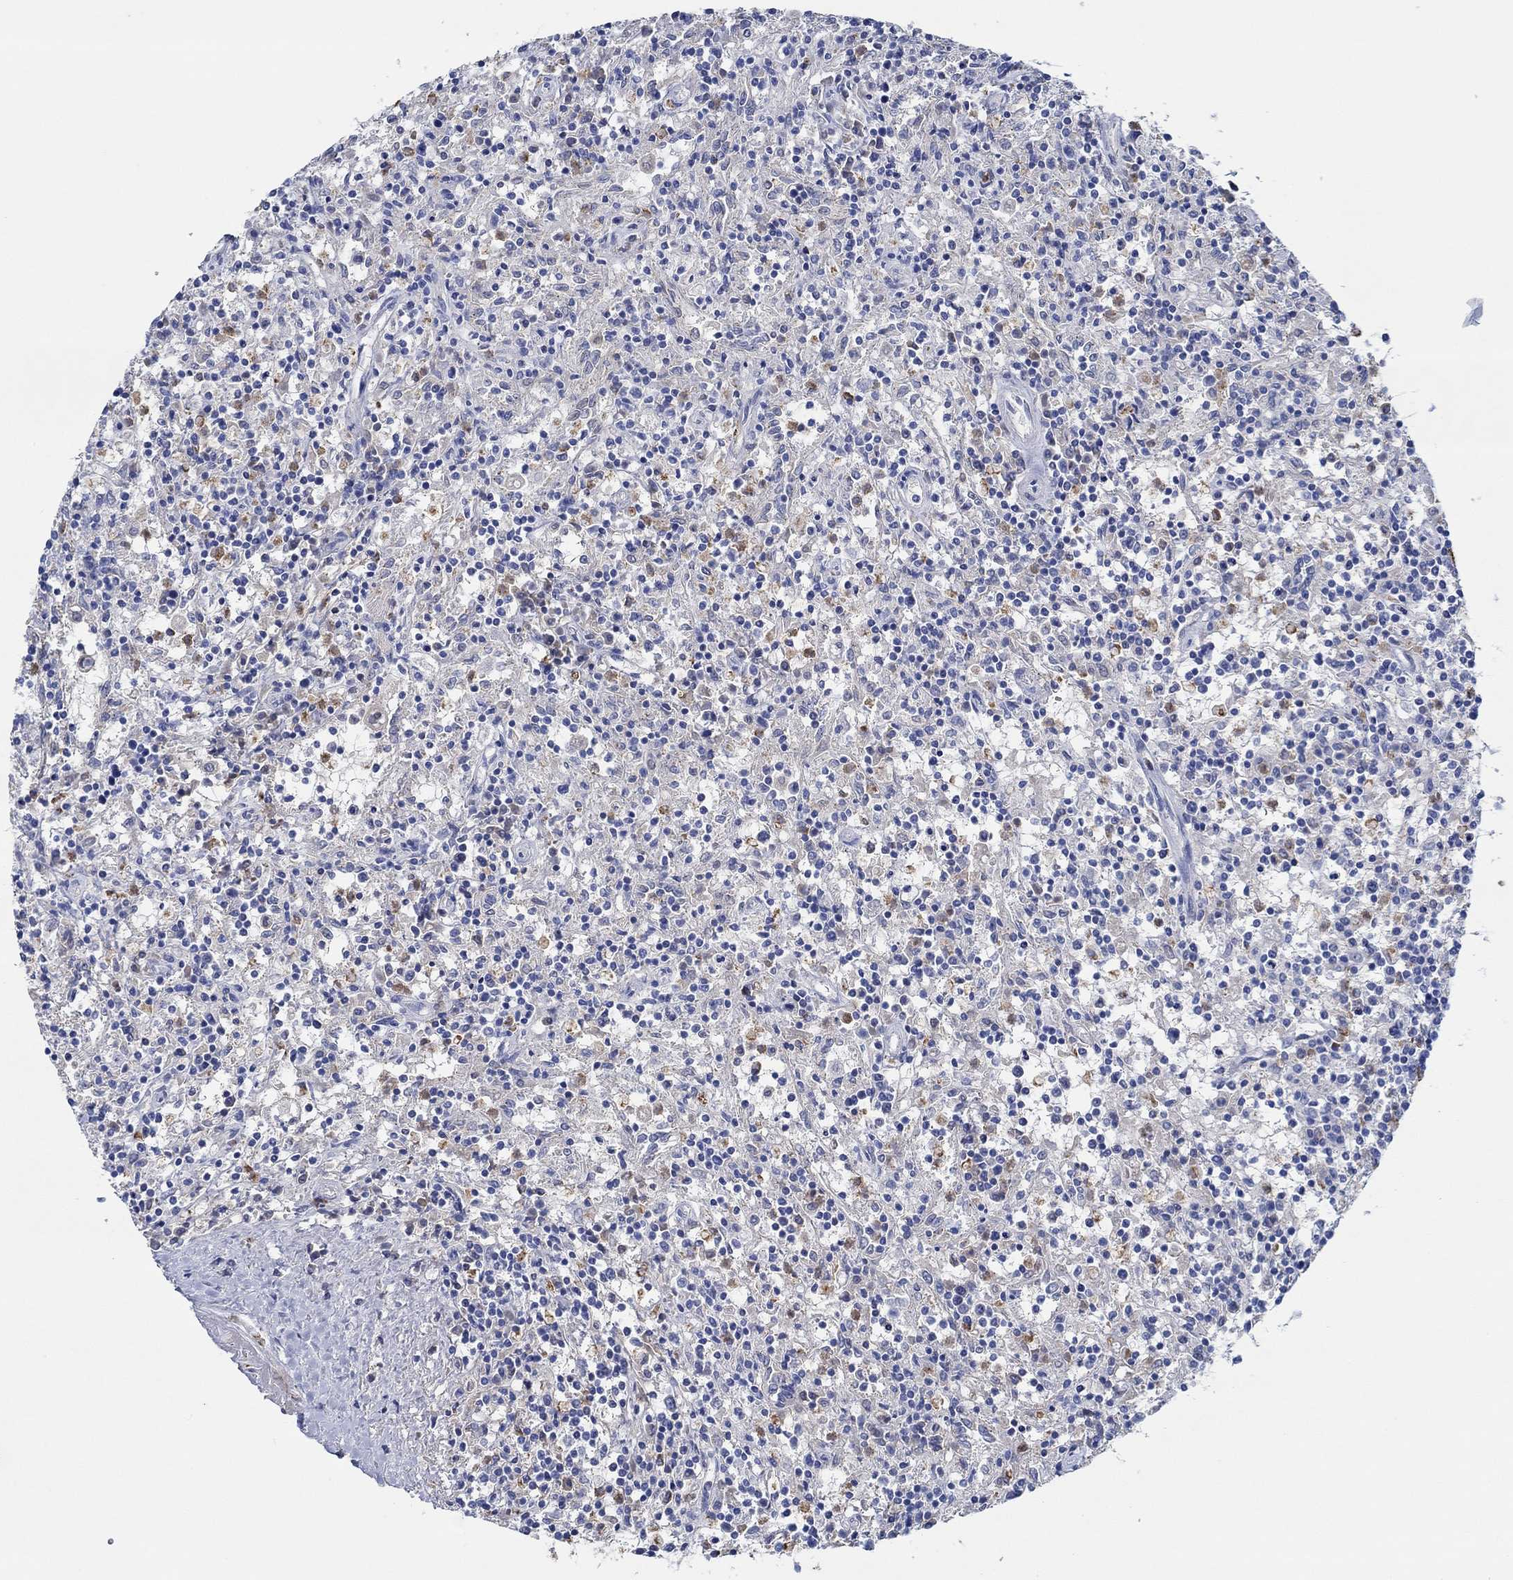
{"staining": {"intensity": "negative", "quantity": "none", "location": "none"}, "tissue": "lymphoma", "cell_type": "Tumor cells", "image_type": "cancer", "snomed": [{"axis": "morphology", "description": "Malignant lymphoma, non-Hodgkin's type, Low grade"}, {"axis": "topography", "description": "Spleen"}], "caption": "The IHC histopathology image has no significant staining in tumor cells of lymphoma tissue.", "gene": "CPM", "patient": {"sex": "male", "age": 62}}